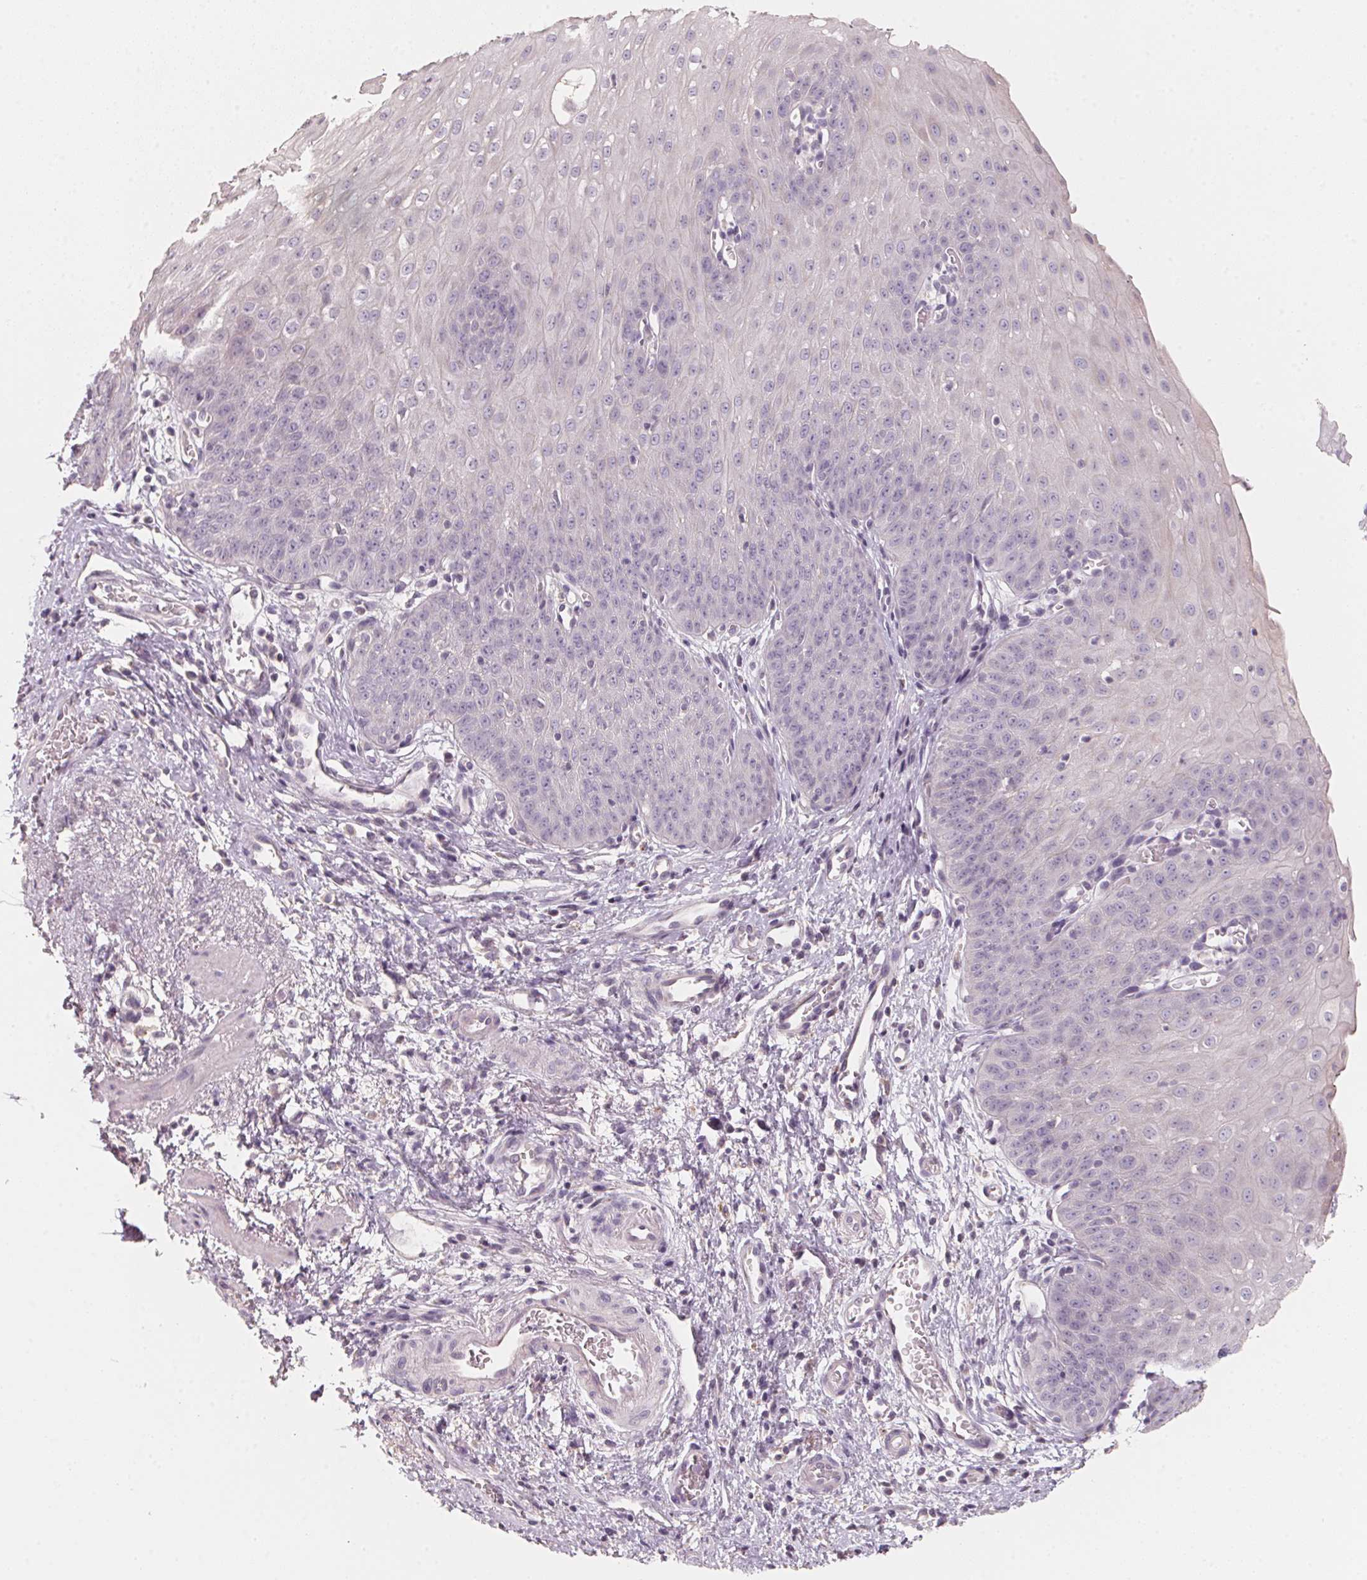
{"staining": {"intensity": "negative", "quantity": "none", "location": "none"}, "tissue": "esophagus", "cell_type": "Squamous epithelial cells", "image_type": "normal", "snomed": [{"axis": "morphology", "description": "Normal tissue, NOS"}, {"axis": "topography", "description": "Esophagus"}], "caption": "A histopathology image of human esophagus is negative for staining in squamous epithelial cells. (DAB immunohistochemistry visualized using brightfield microscopy, high magnification).", "gene": "TREH", "patient": {"sex": "male", "age": 71}}